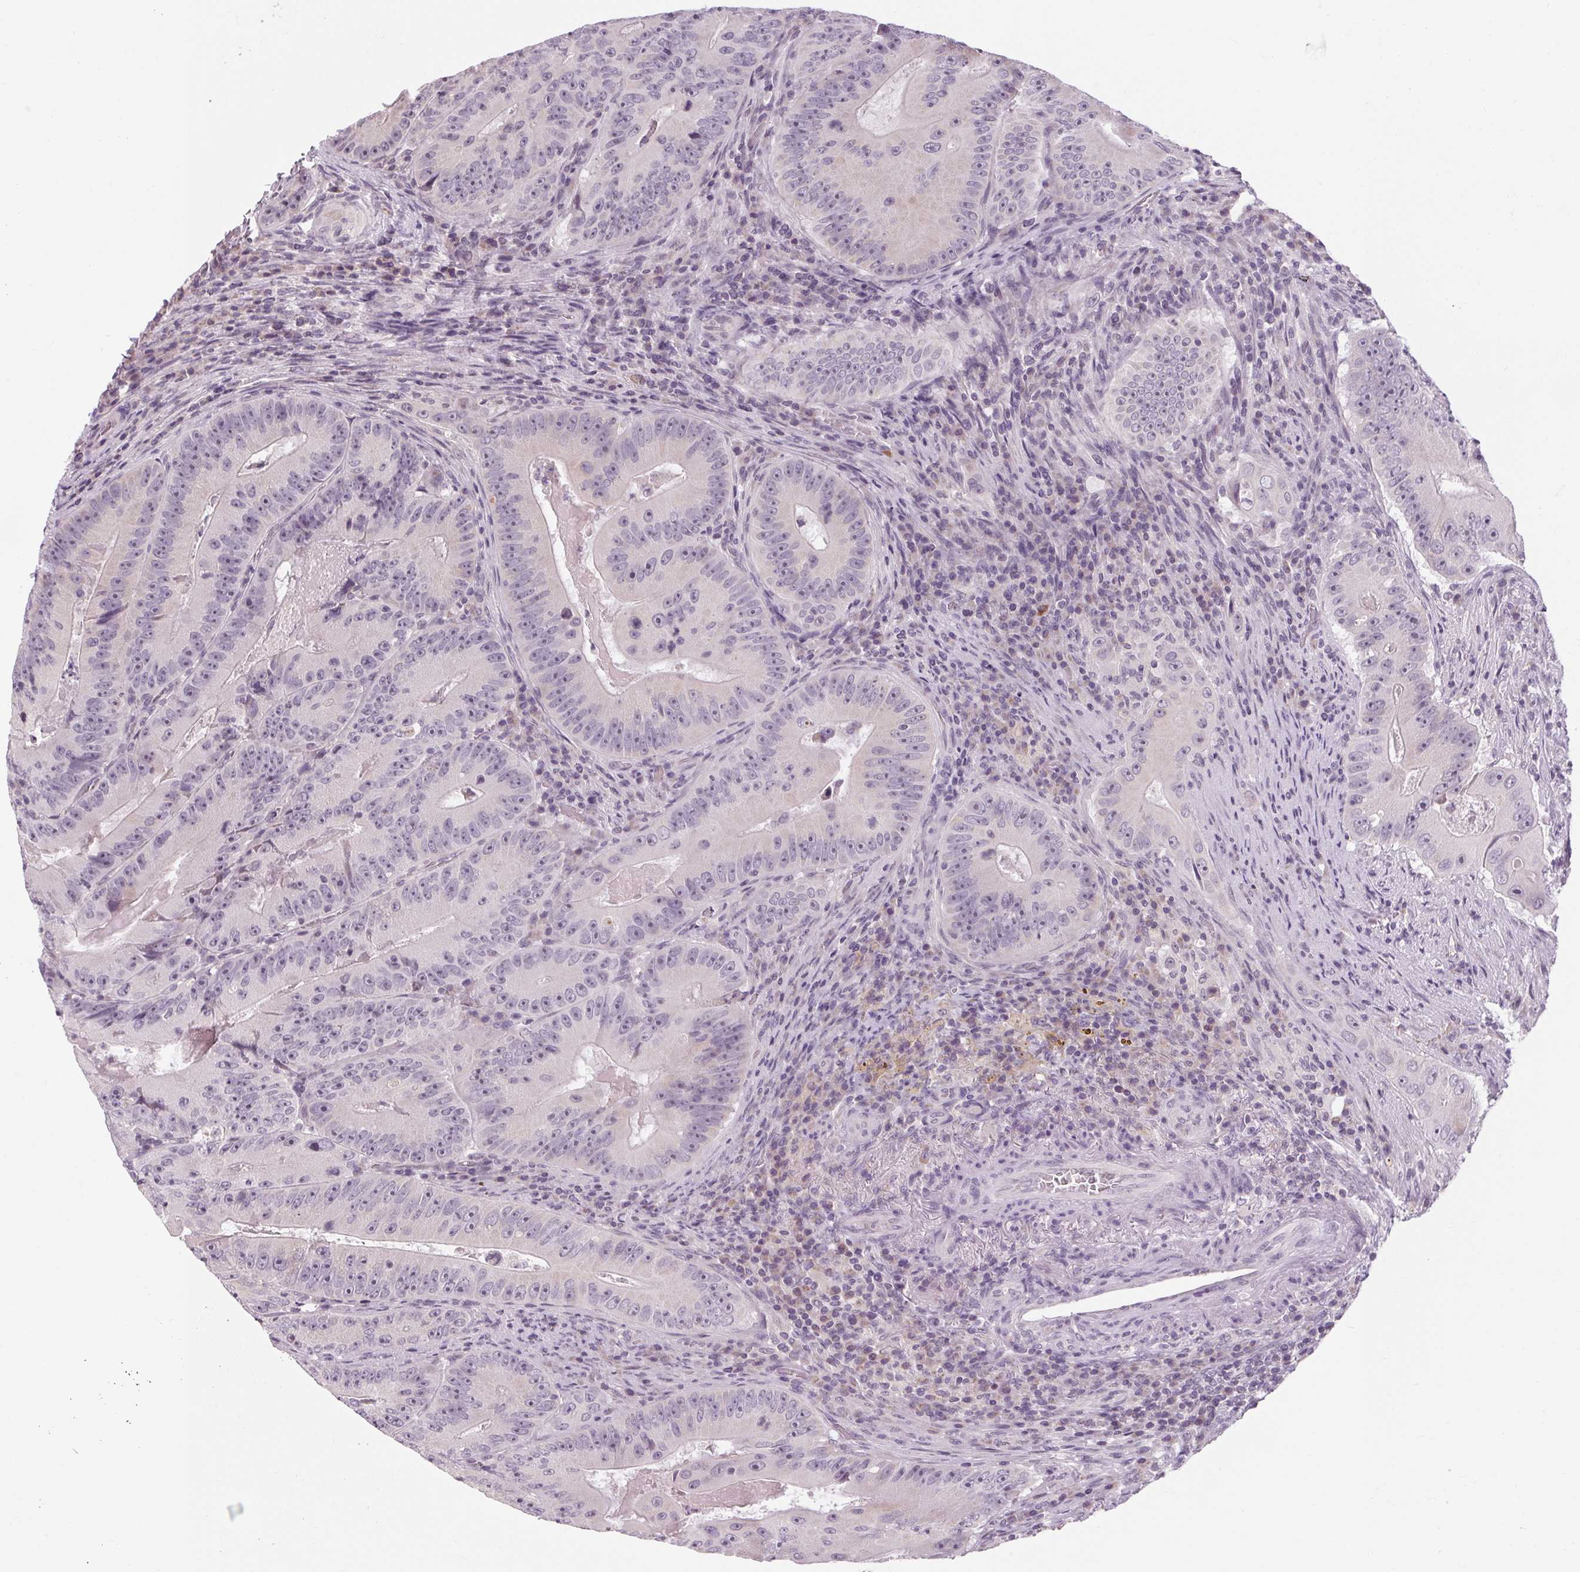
{"staining": {"intensity": "negative", "quantity": "none", "location": "none"}, "tissue": "colorectal cancer", "cell_type": "Tumor cells", "image_type": "cancer", "snomed": [{"axis": "morphology", "description": "Adenocarcinoma, NOS"}, {"axis": "topography", "description": "Colon"}], "caption": "DAB (3,3'-diaminobenzidine) immunohistochemical staining of adenocarcinoma (colorectal) displays no significant positivity in tumor cells.", "gene": "KLHL40", "patient": {"sex": "female", "age": 86}}